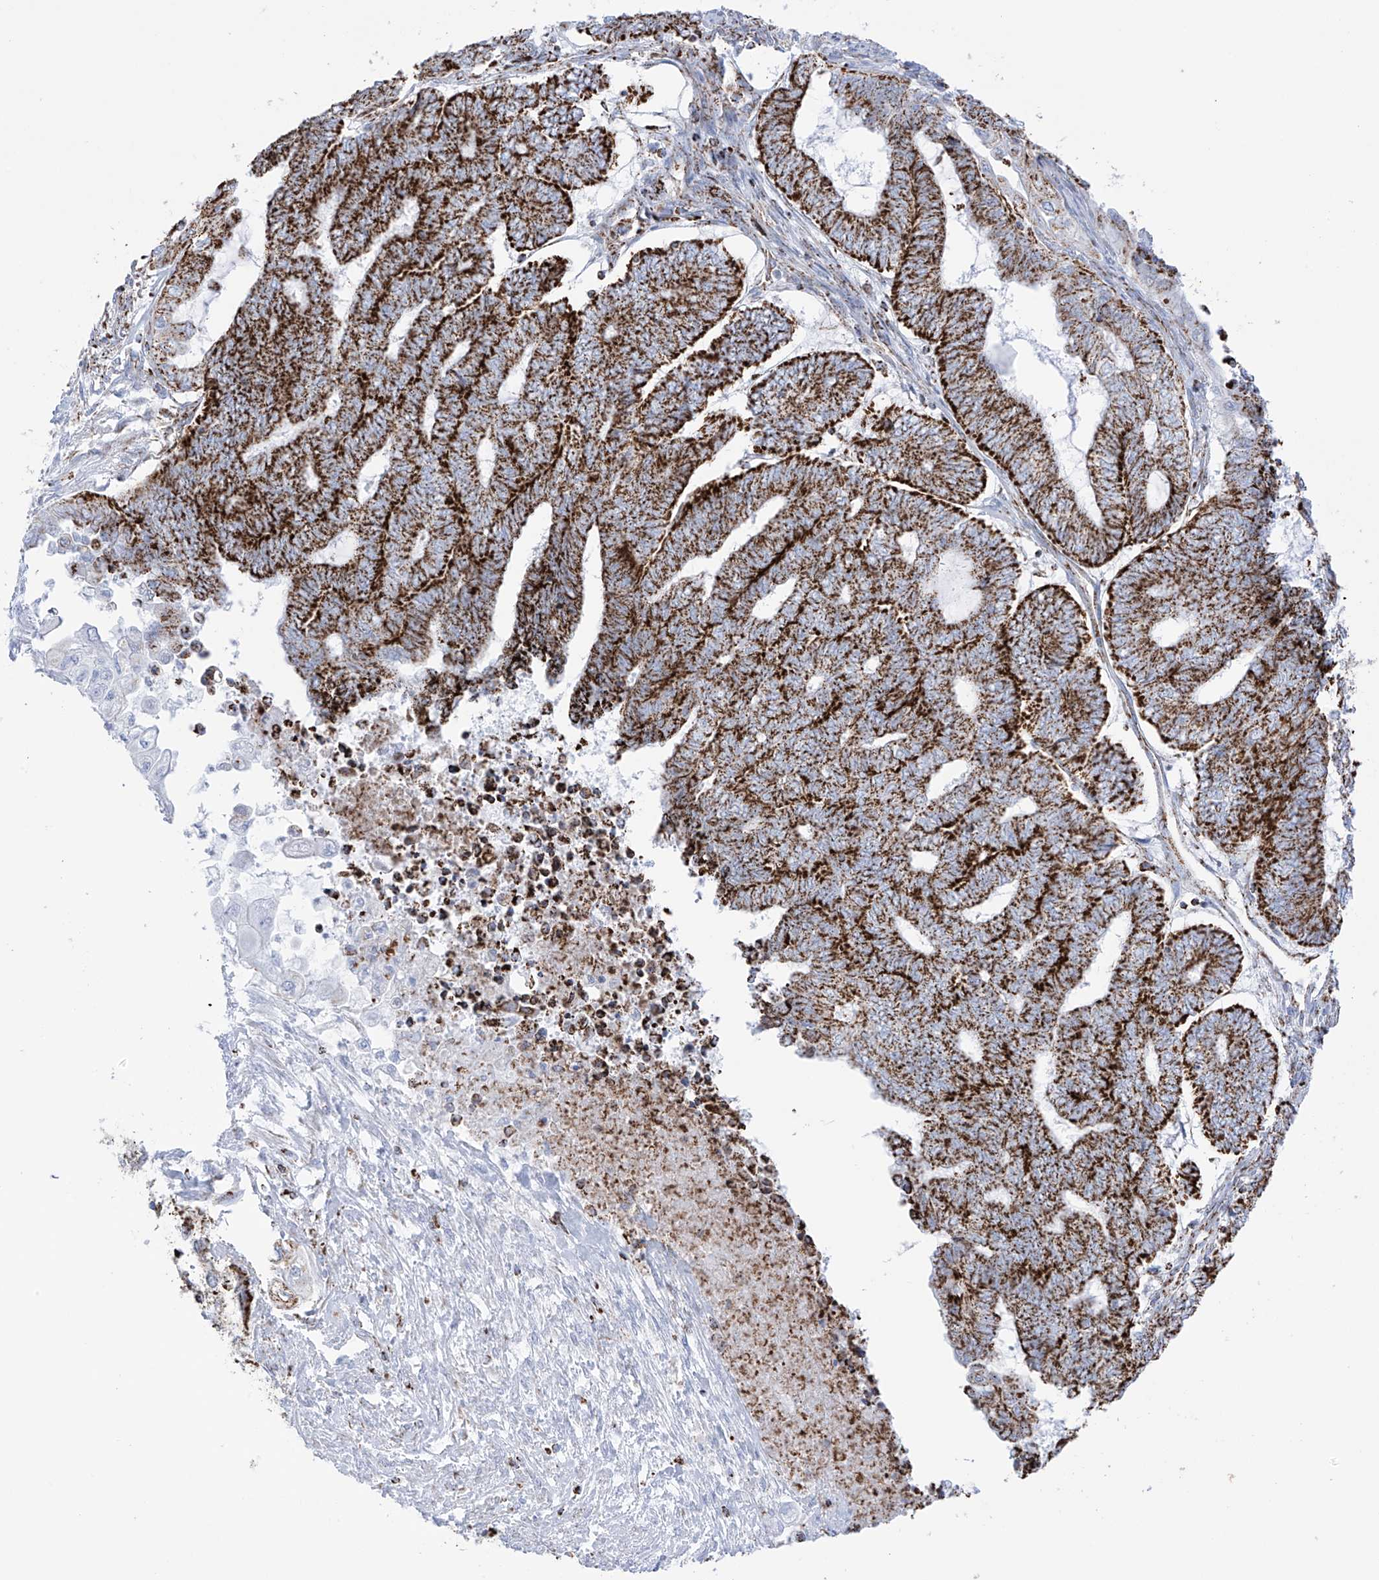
{"staining": {"intensity": "strong", "quantity": ">75%", "location": "cytoplasmic/membranous"}, "tissue": "endometrial cancer", "cell_type": "Tumor cells", "image_type": "cancer", "snomed": [{"axis": "morphology", "description": "Adenocarcinoma, NOS"}, {"axis": "topography", "description": "Uterus"}, {"axis": "topography", "description": "Endometrium"}], "caption": "This micrograph demonstrates endometrial cancer (adenocarcinoma) stained with IHC to label a protein in brown. The cytoplasmic/membranous of tumor cells show strong positivity for the protein. Nuclei are counter-stained blue.", "gene": "XKR3", "patient": {"sex": "female", "age": 70}}